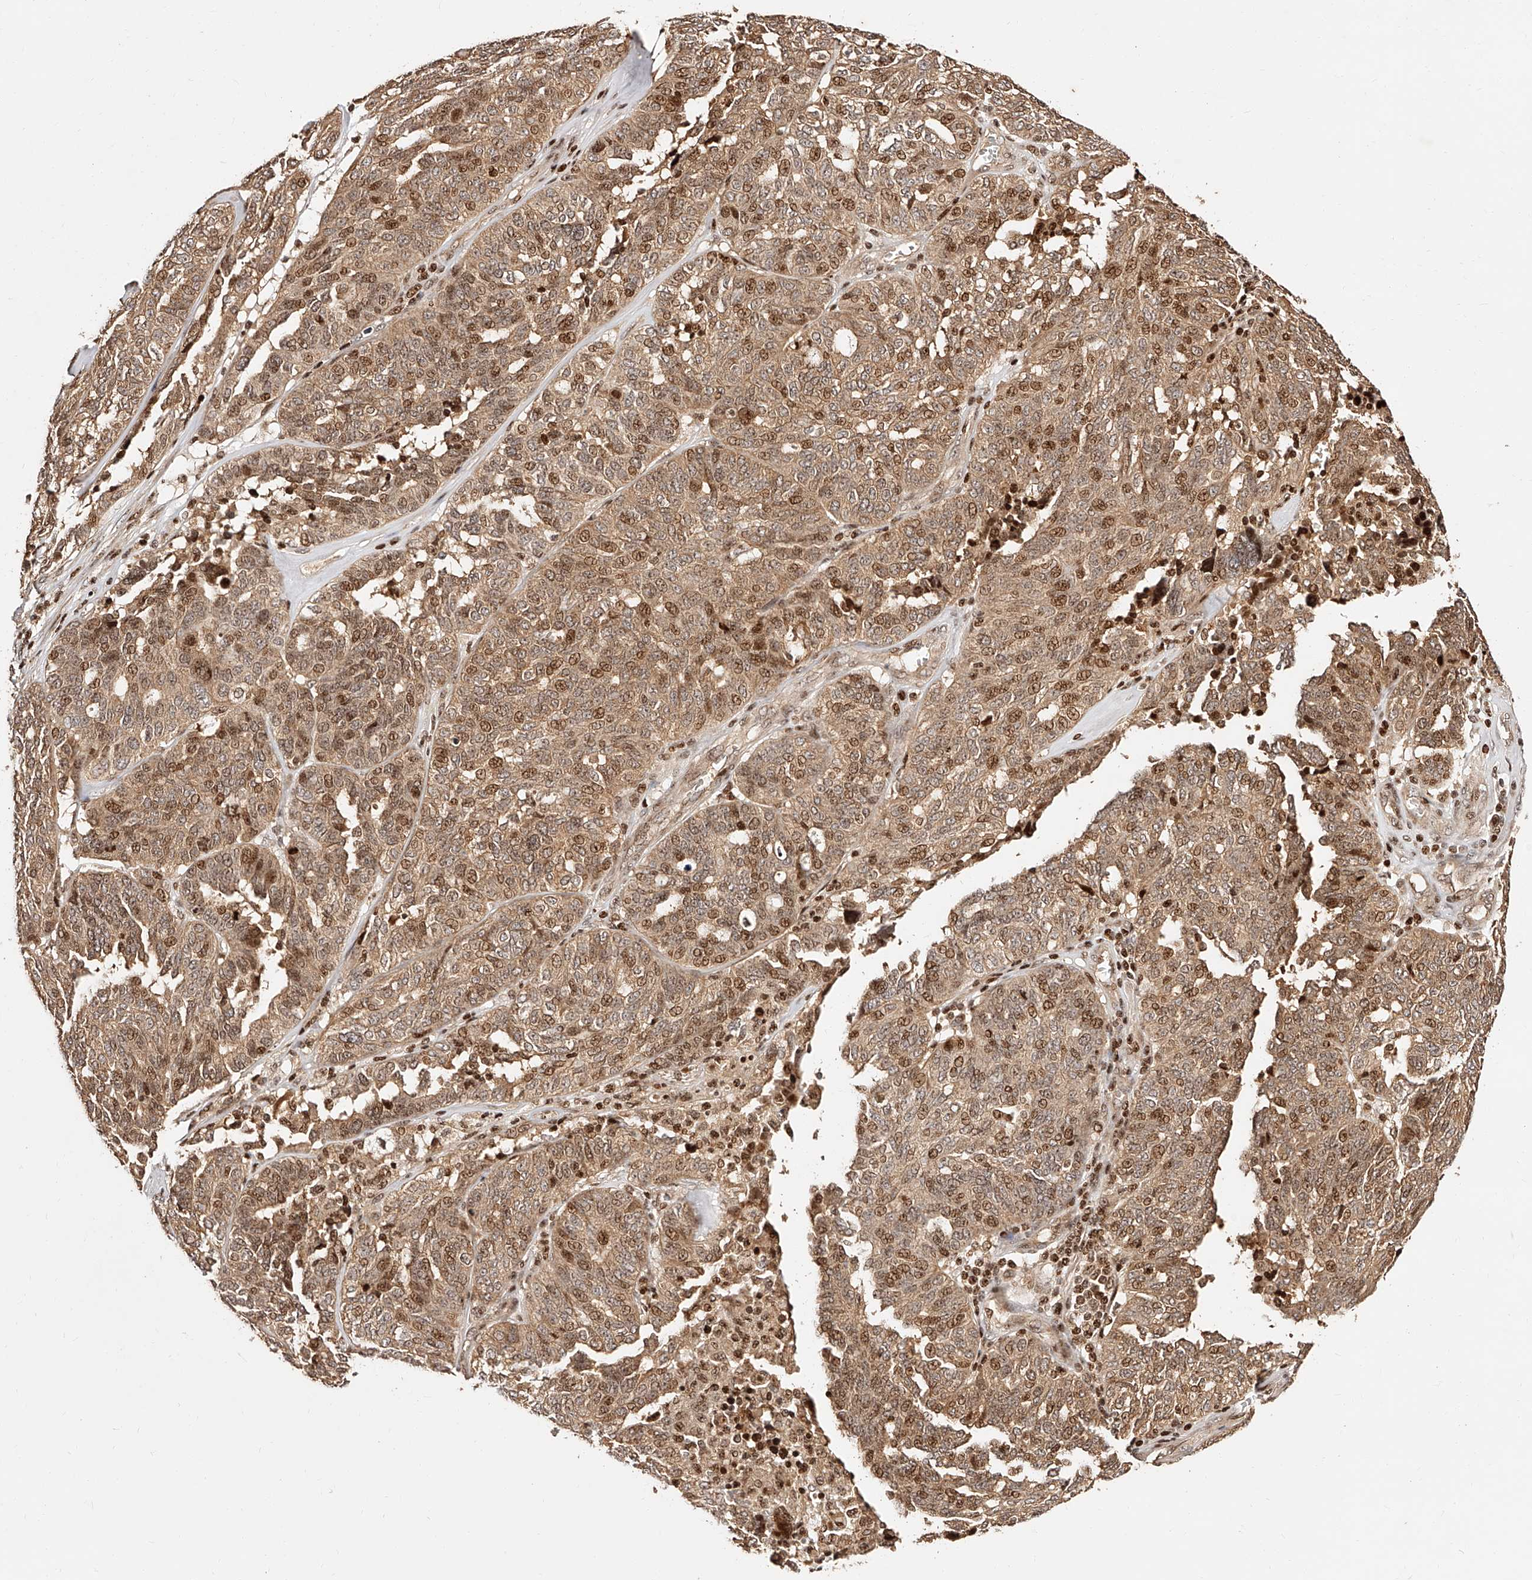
{"staining": {"intensity": "moderate", "quantity": ">75%", "location": "cytoplasmic/membranous,nuclear"}, "tissue": "ovarian cancer", "cell_type": "Tumor cells", "image_type": "cancer", "snomed": [{"axis": "morphology", "description": "Cystadenocarcinoma, serous, NOS"}, {"axis": "topography", "description": "Ovary"}], "caption": "Human ovarian serous cystadenocarcinoma stained for a protein (brown) exhibits moderate cytoplasmic/membranous and nuclear positive expression in about >75% of tumor cells.", "gene": "PFDN2", "patient": {"sex": "female", "age": 59}}